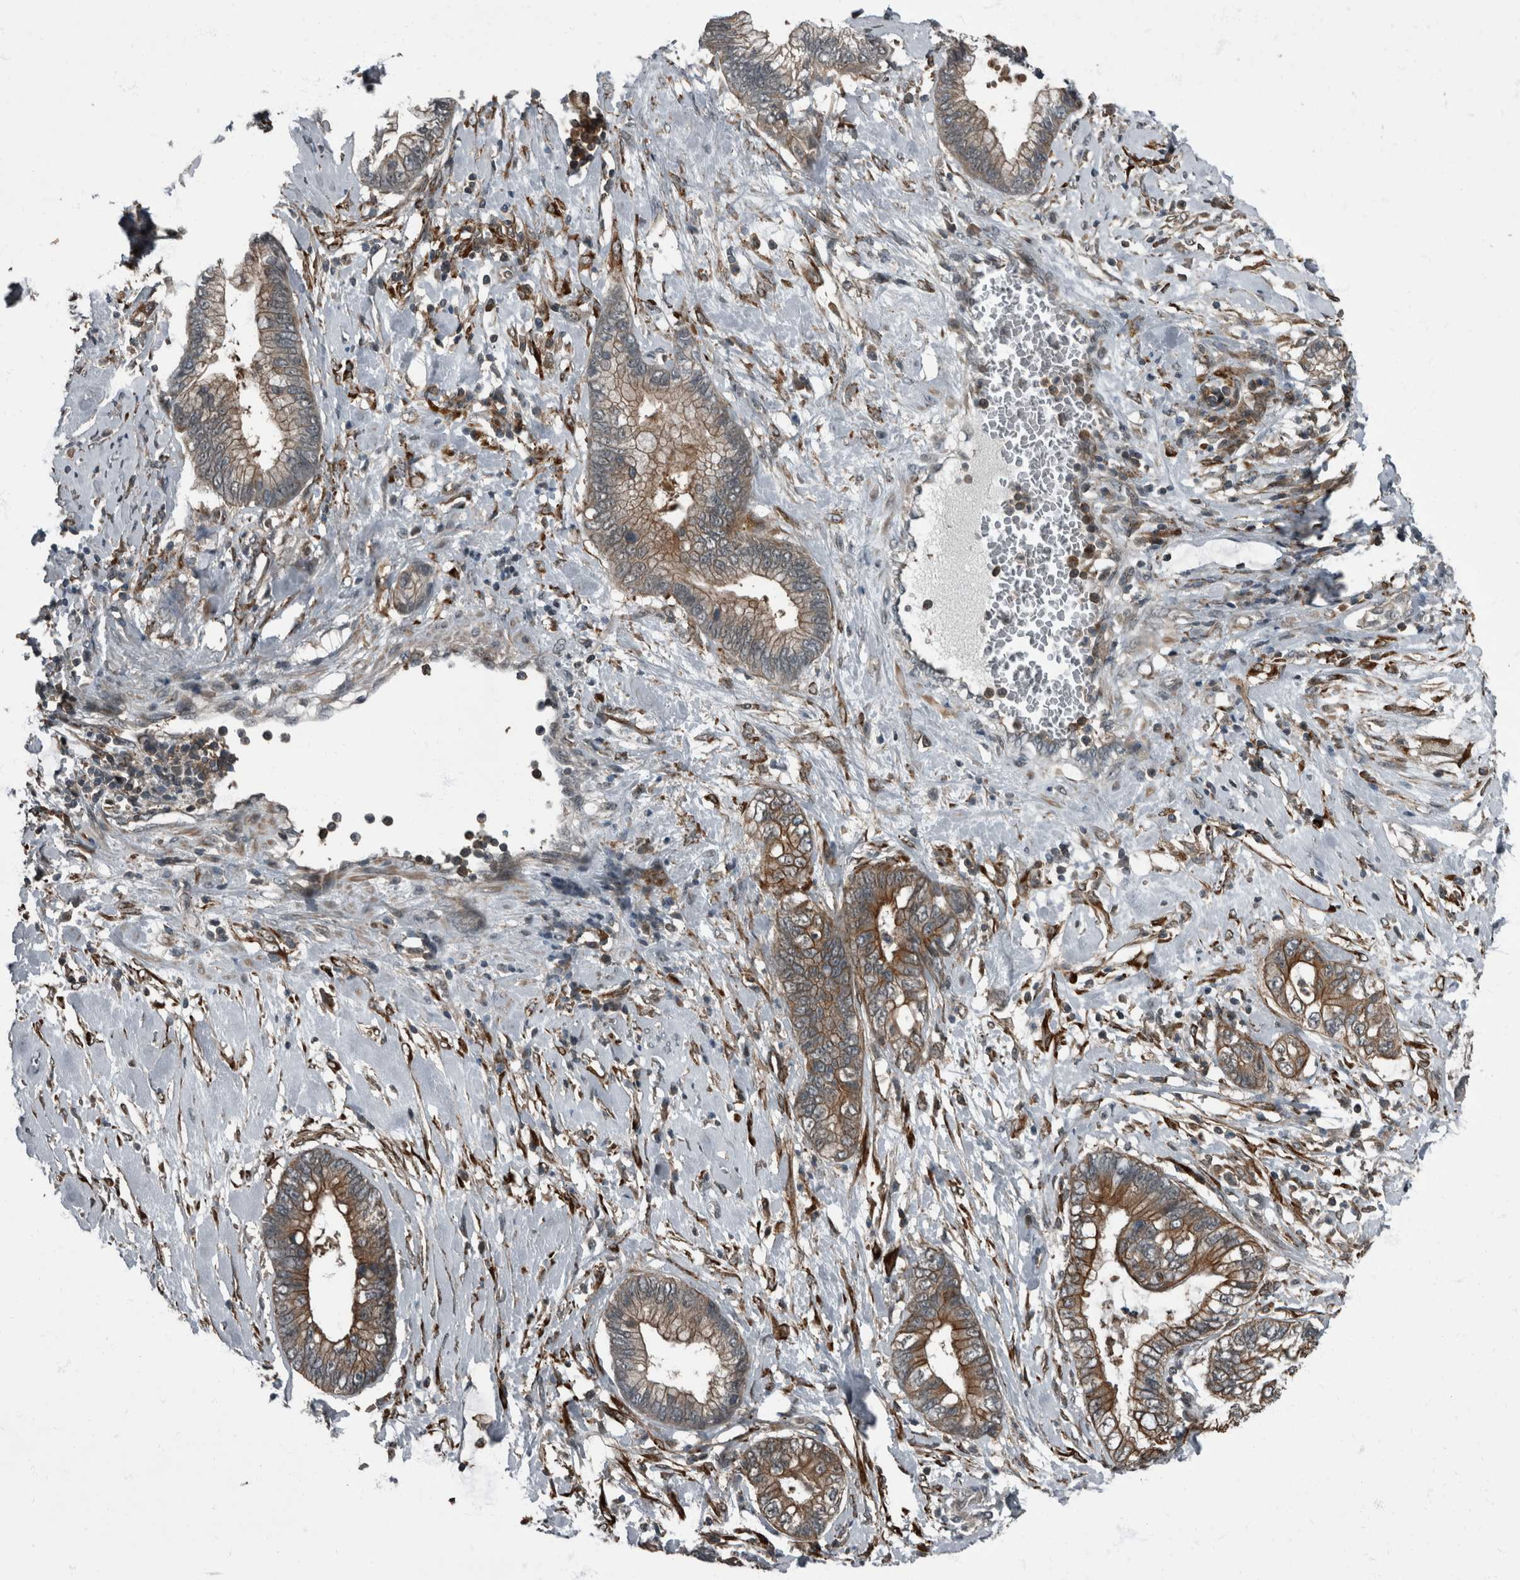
{"staining": {"intensity": "moderate", "quantity": ">75%", "location": "cytoplasmic/membranous"}, "tissue": "cervical cancer", "cell_type": "Tumor cells", "image_type": "cancer", "snomed": [{"axis": "morphology", "description": "Adenocarcinoma, NOS"}, {"axis": "topography", "description": "Cervix"}], "caption": "There is medium levels of moderate cytoplasmic/membranous positivity in tumor cells of cervical cancer (adenocarcinoma), as demonstrated by immunohistochemical staining (brown color).", "gene": "RABGGTB", "patient": {"sex": "female", "age": 44}}